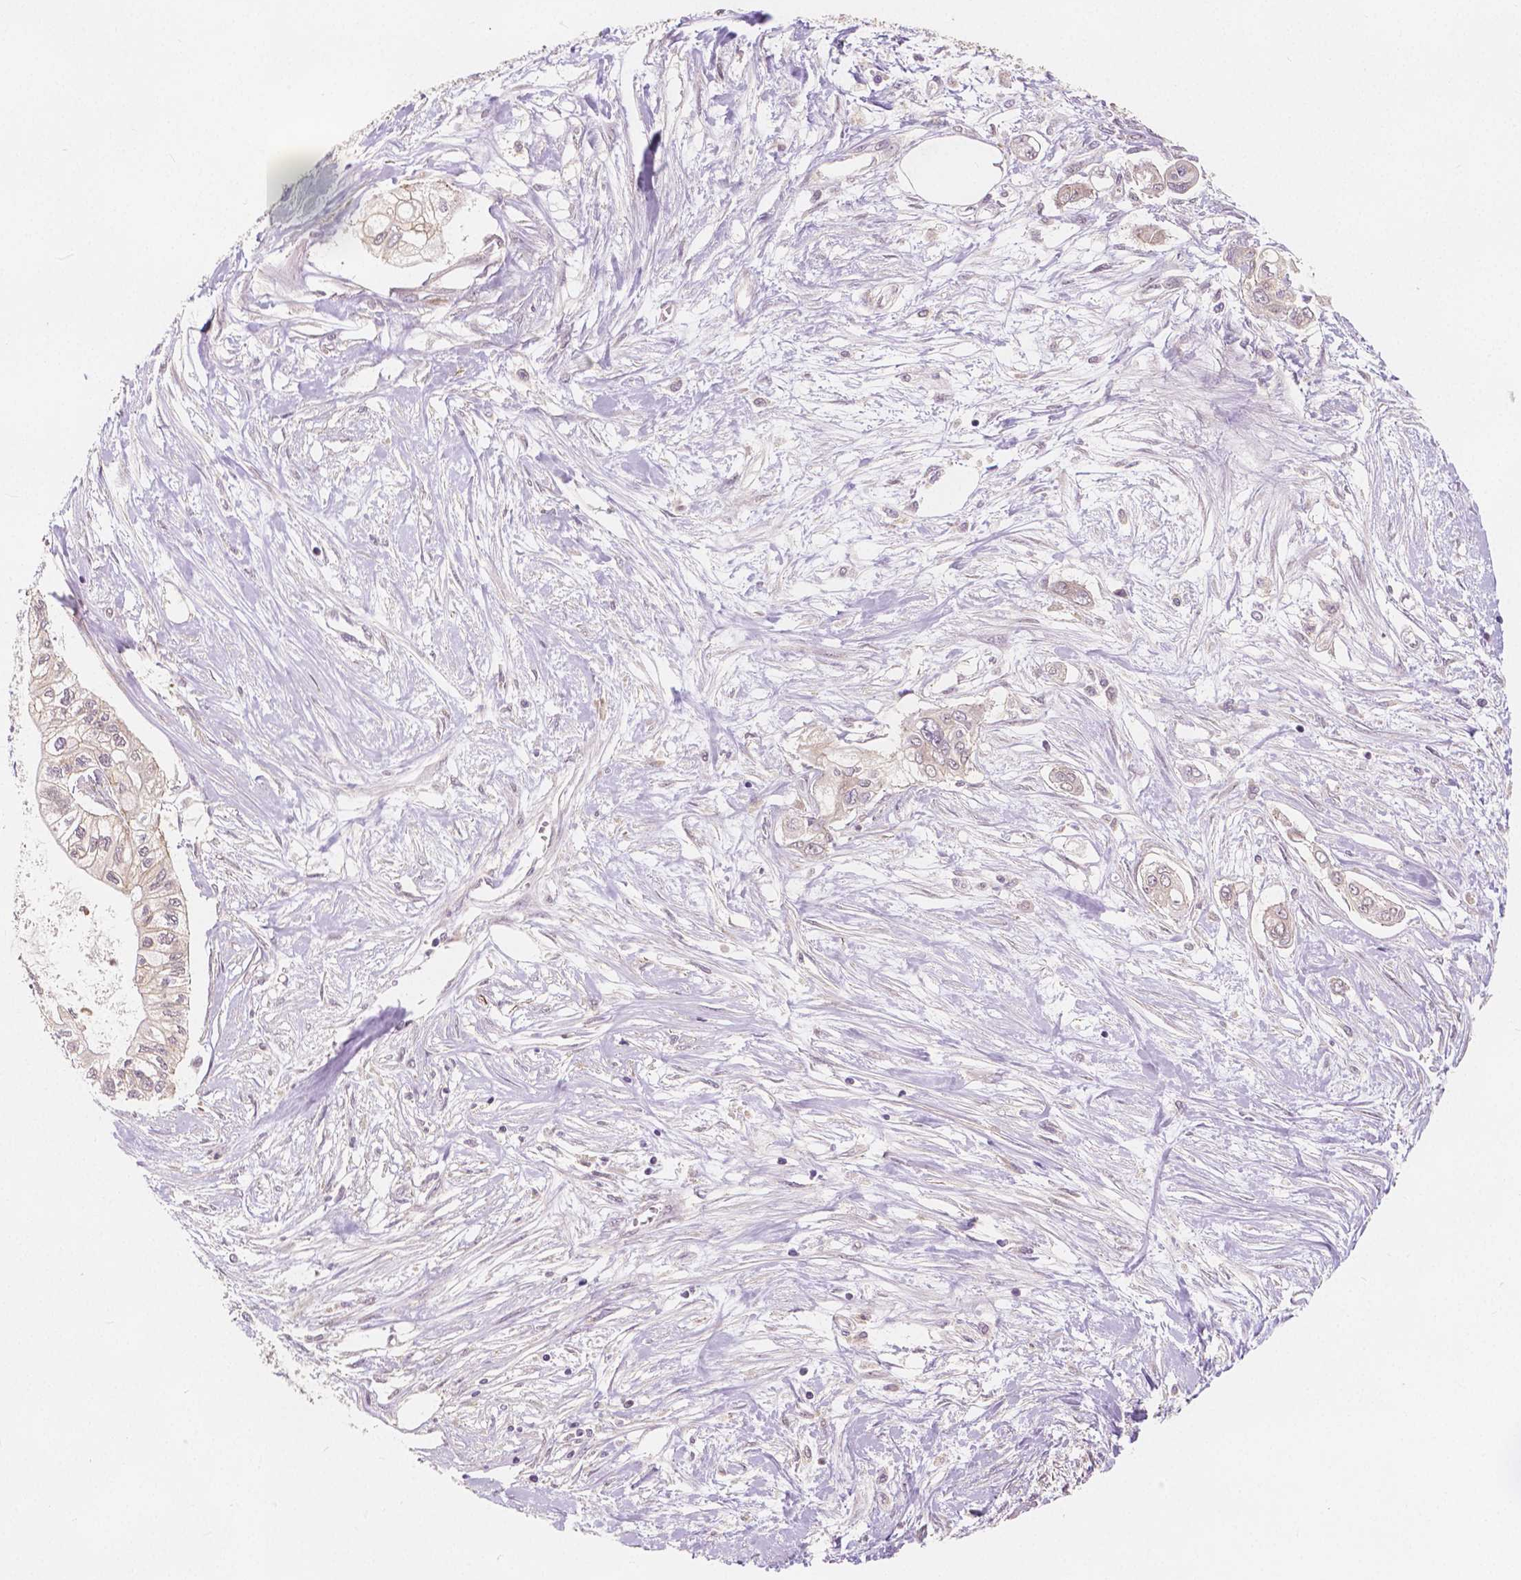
{"staining": {"intensity": "negative", "quantity": "none", "location": "none"}, "tissue": "pancreatic cancer", "cell_type": "Tumor cells", "image_type": "cancer", "snomed": [{"axis": "morphology", "description": "Adenocarcinoma, NOS"}, {"axis": "topography", "description": "Pancreas"}], "caption": "An IHC micrograph of pancreatic adenocarcinoma is shown. There is no staining in tumor cells of pancreatic adenocarcinoma.", "gene": "SNX12", "patient": {"sex": "female", "age": 77}}